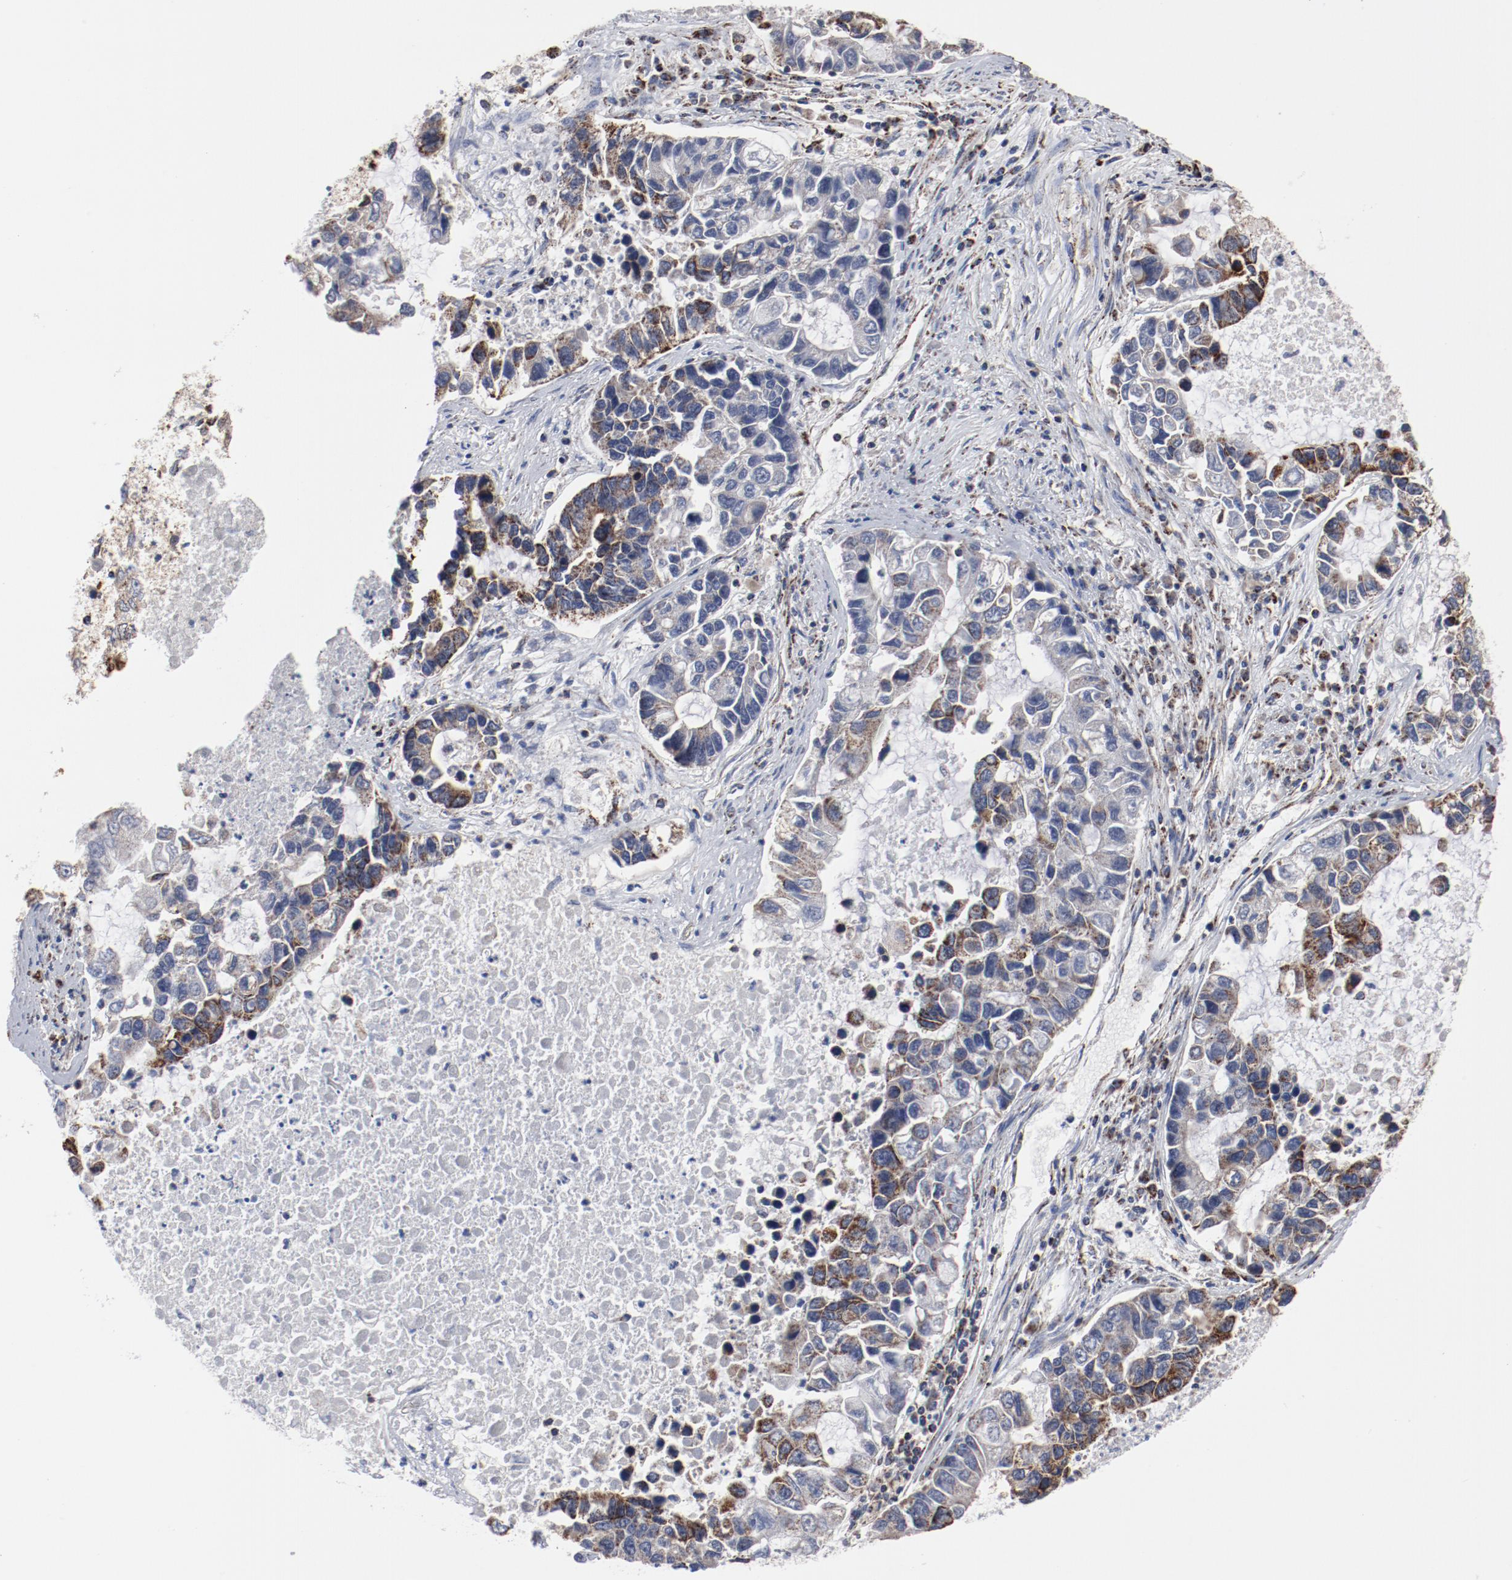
{"staining": {"intensity": "moderate", "quantity": "25%-75%", "location": "cytoplasmic/membranous"}, "tissue": "lung cancer", "cell_type": "Tumor cells", "image_type": "cancer", "snomed": [{"axis": "morphology", "description": "Adenocarcinoma, NOS"}, {"axis": "topography", "description": "Lung"}], "caption": "Tumor cells exhibit medium levels of moderate cytoplasmic/membranous expression in about 25%-75% of cells in lung cancer. (brown staining indicates protein expression, while blue staining denotes nuclei).", "gene": "NDUFV2", "patient": {"sex": "female", "age": 51}}